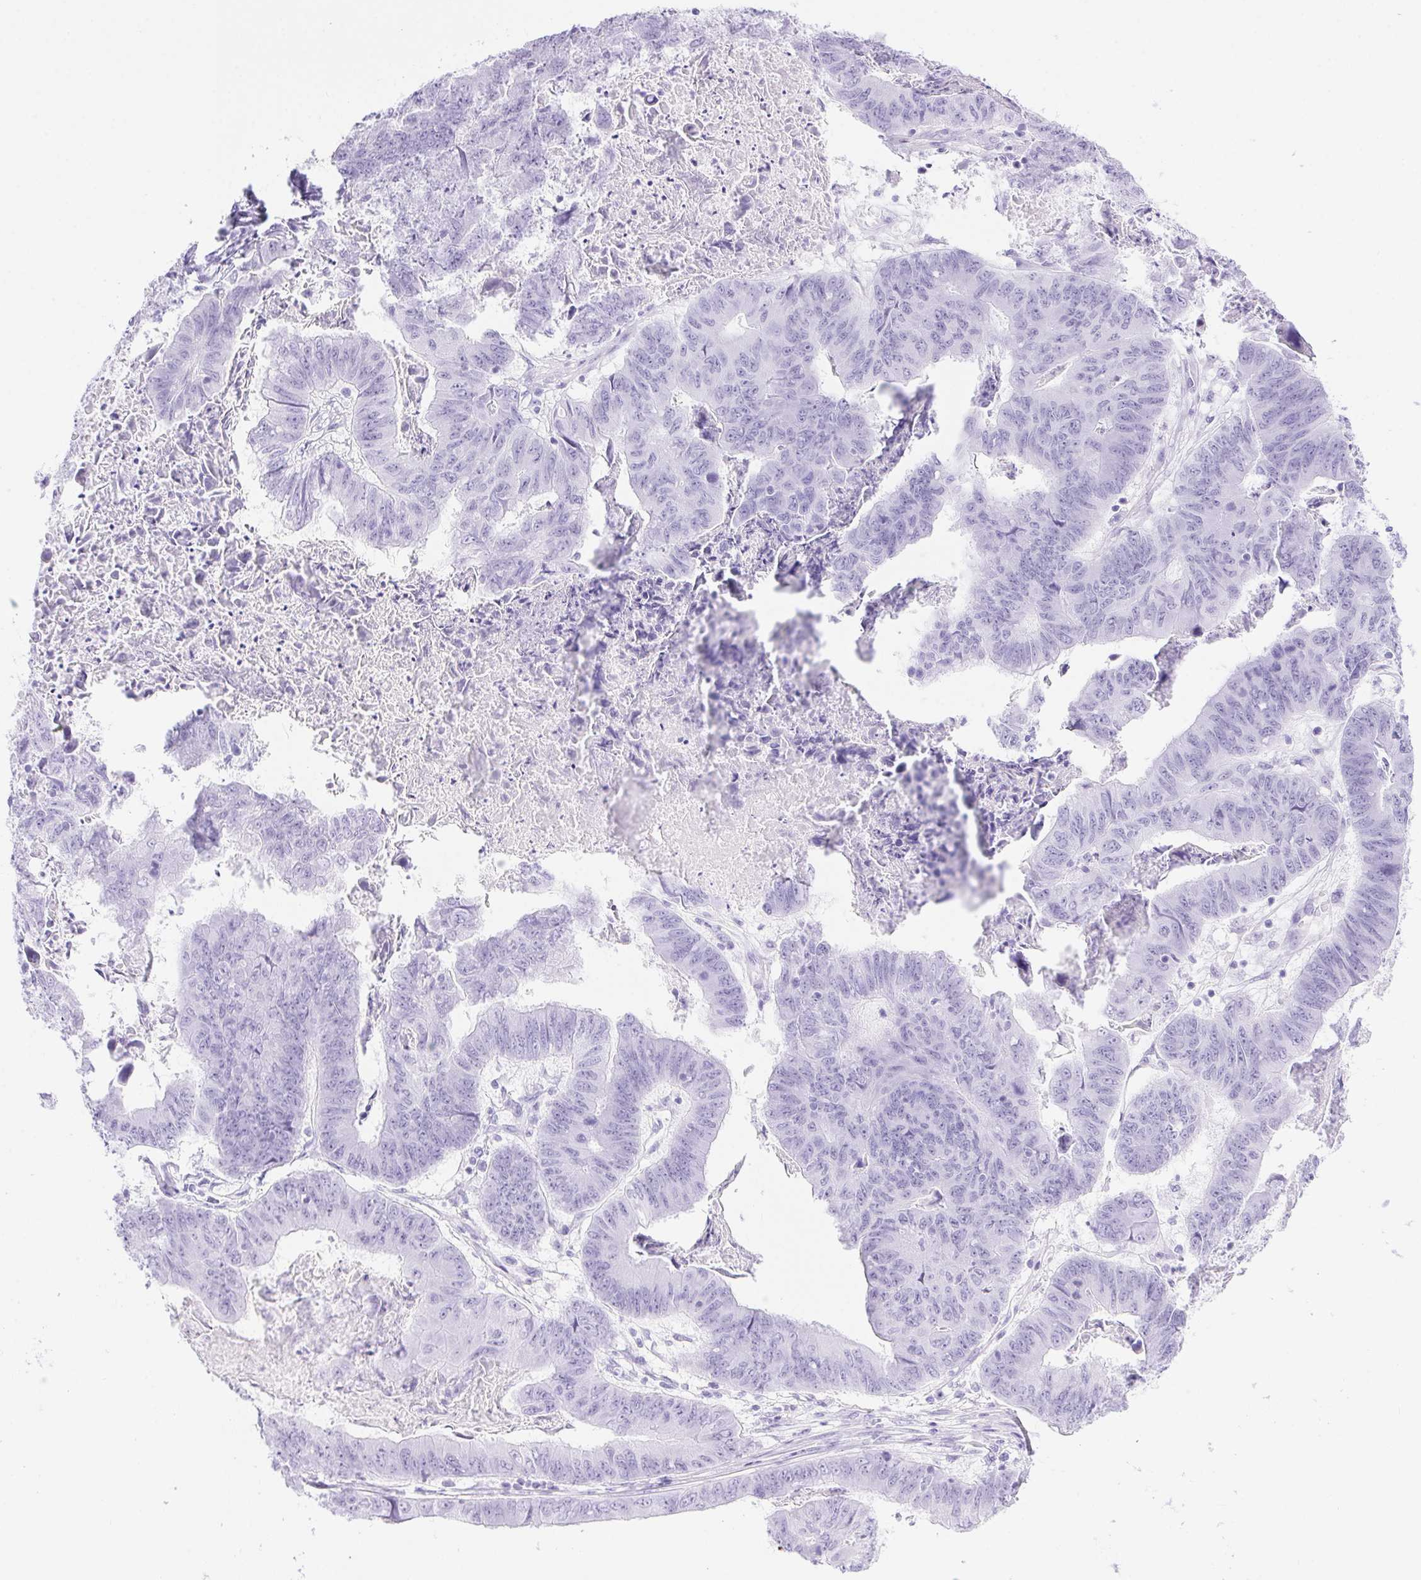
{"staining": {"intensity": "negative", "quantity": "none", "location": "none"}, "tissue": "stomach cancer", "cell_type": "Tumor cells", "image_type": "cancer", "snomed": [{"axis": "morphology", "description": "Adenocarcinoma, NOS"}, {"axis": "topography", "description": "Stomach, lower"}], "caption": "Immunohistochemical staining of human adenocarcinoma (stomach) demonstrates no significant staining in tumor cells.", "gene": "ERP27", "patient": {"sex": "male", "age": 77}}